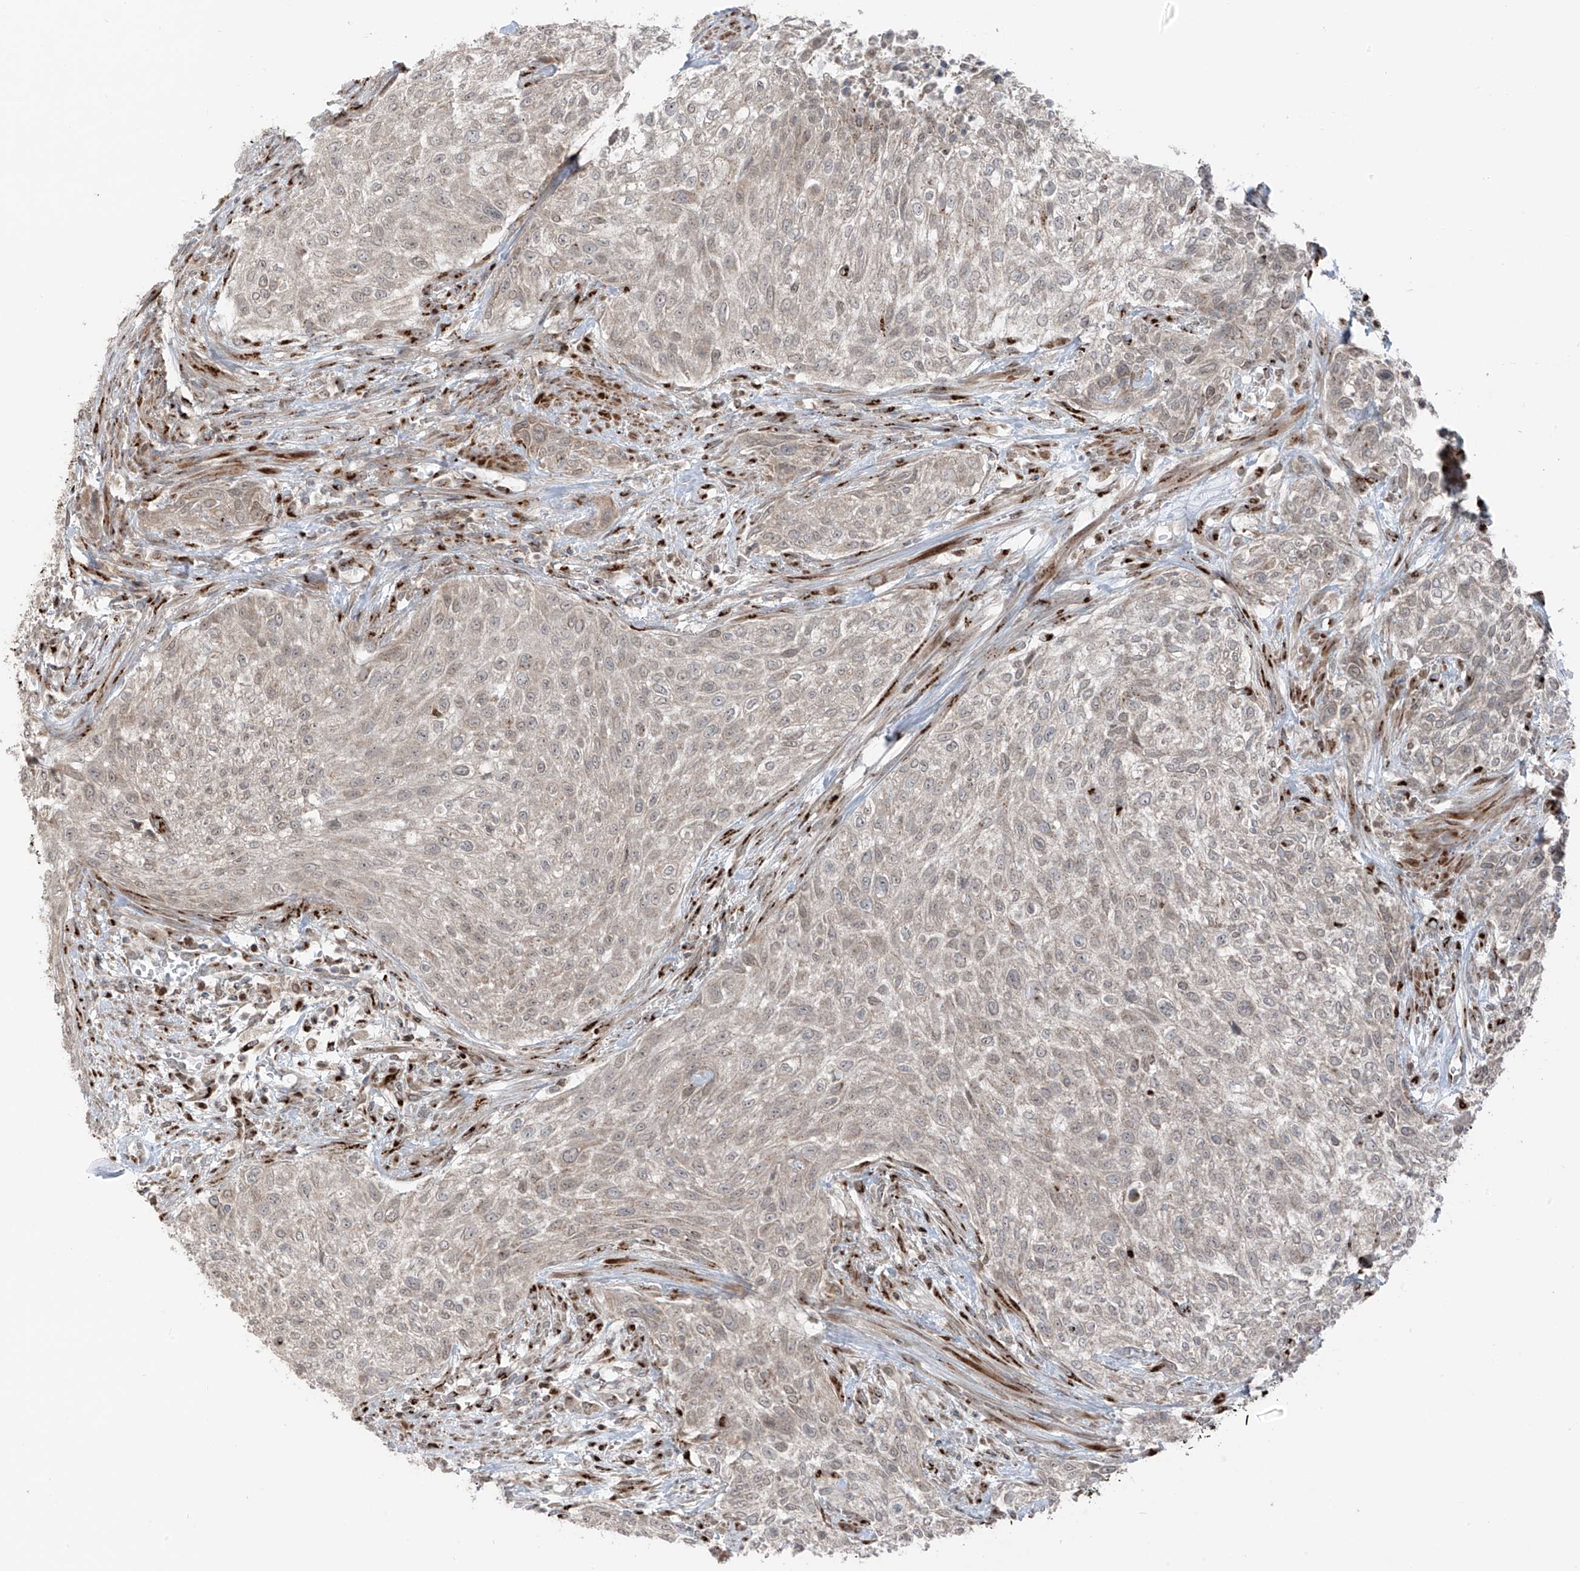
{"staining": {"intensity": "weak", "quantity": "25%-75%", "location": "cytoplasmic/membranous,nuclear"}, "tissue": "urothelial cancer", "cell_type": "Tumor cells", "image_type": "cancer", "snomed": [{"axis": "morphology", "description": "Urothelial carcinoma, High grade"}, {"axis": "topography", "description": "Urinary bladder"}], "caption": "Human urothelial cancer stained for a protein (brown) shows weak cytoplasmic/membranous and nuclear positive expression in about 25%-75% of tumor cells.", "gene": "ERLEC1", "patient": {"sex": "male", "age": 35}}